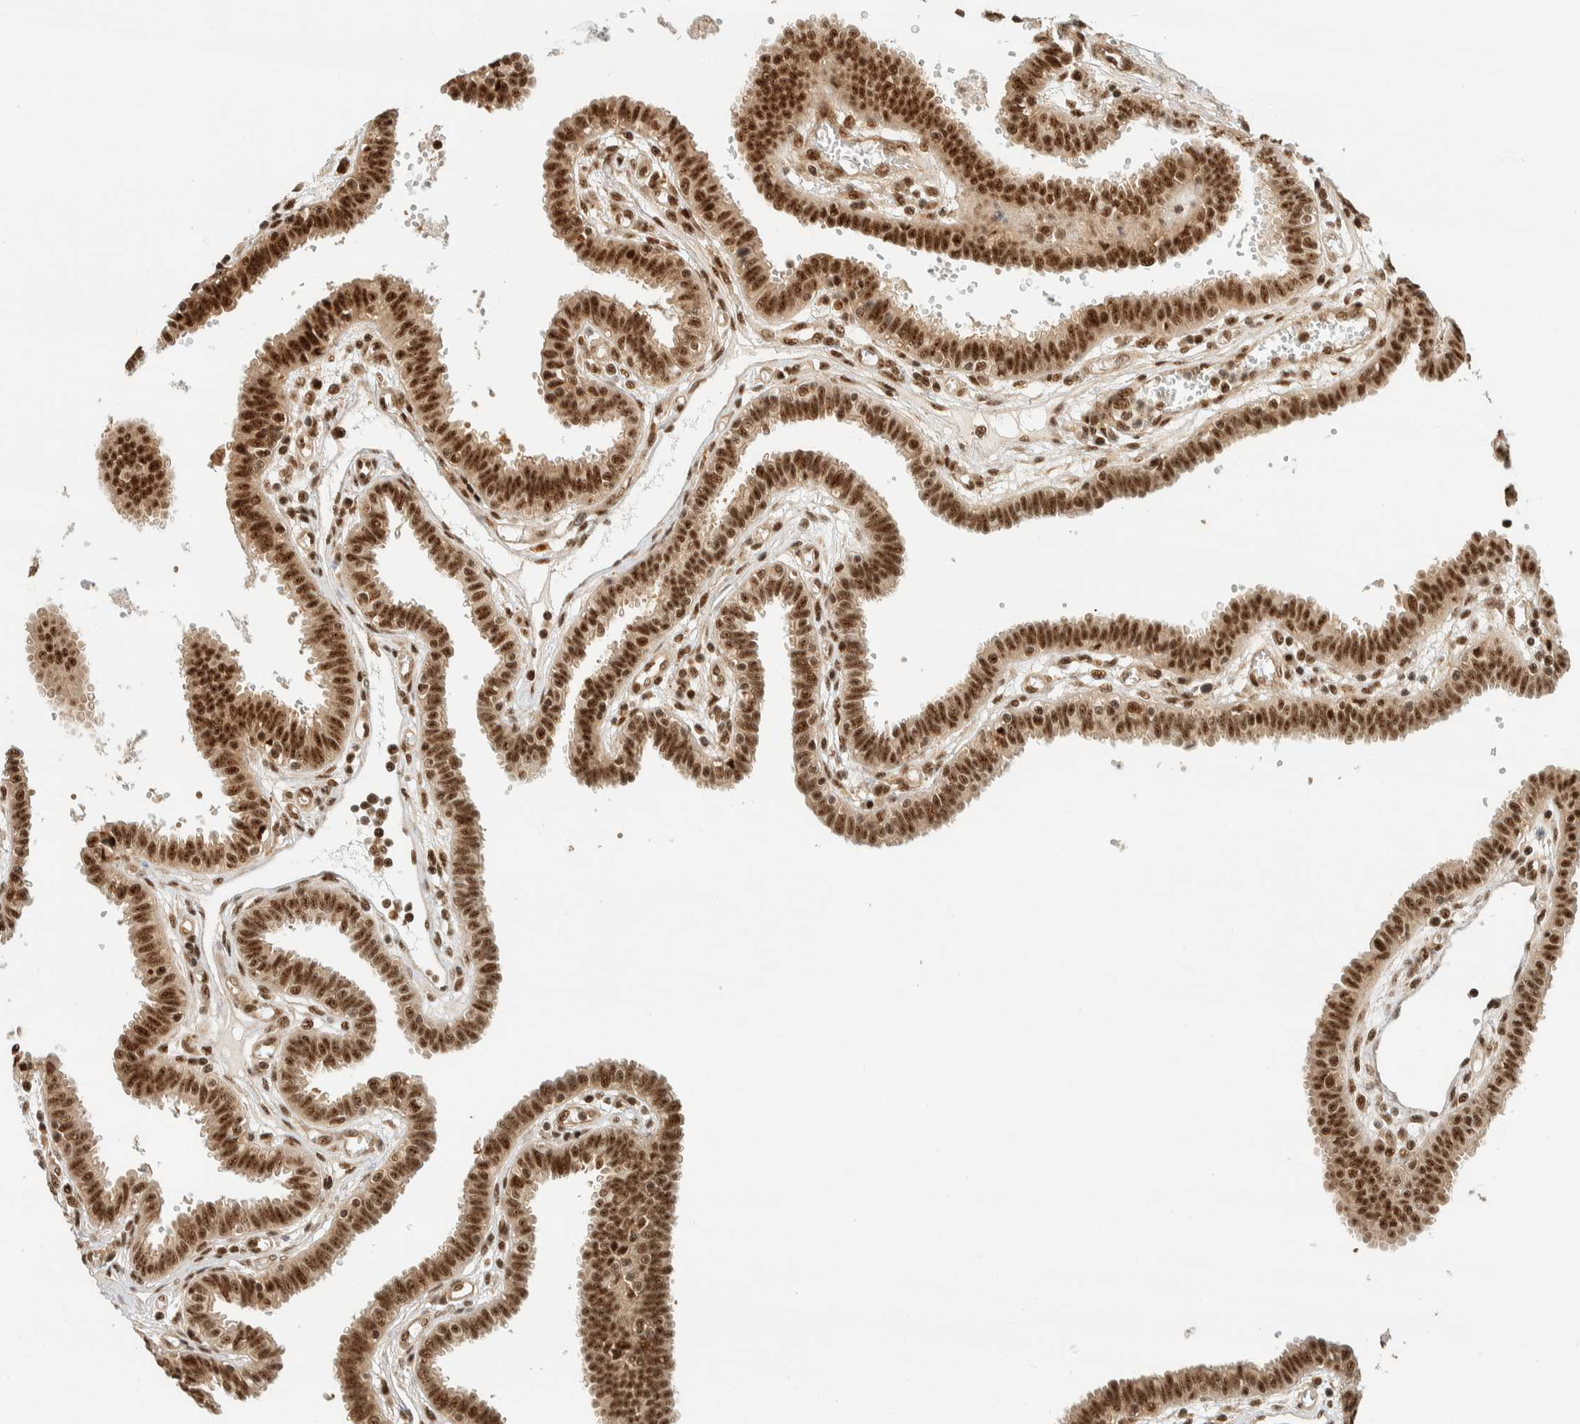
{"staining": {"intensity": "moderate", "quantity": ">75%", "location": "nuclear"}, "tissue": "fallopian tube", "cell_type": "Glandular cells", "image_type": "normal", "snomed": [{"axis": "morphology", "description": "Normal tissue, NOS"}, {"axis": "topography", "description": "Fallopian tube"}], "caption": "Protein analysis of unremarkable fallopian tube displays moderate nuclear expression in about >75% of glandular cells.", "gene": "SIK1", "patient": {"sex": "female", "age": 32}}